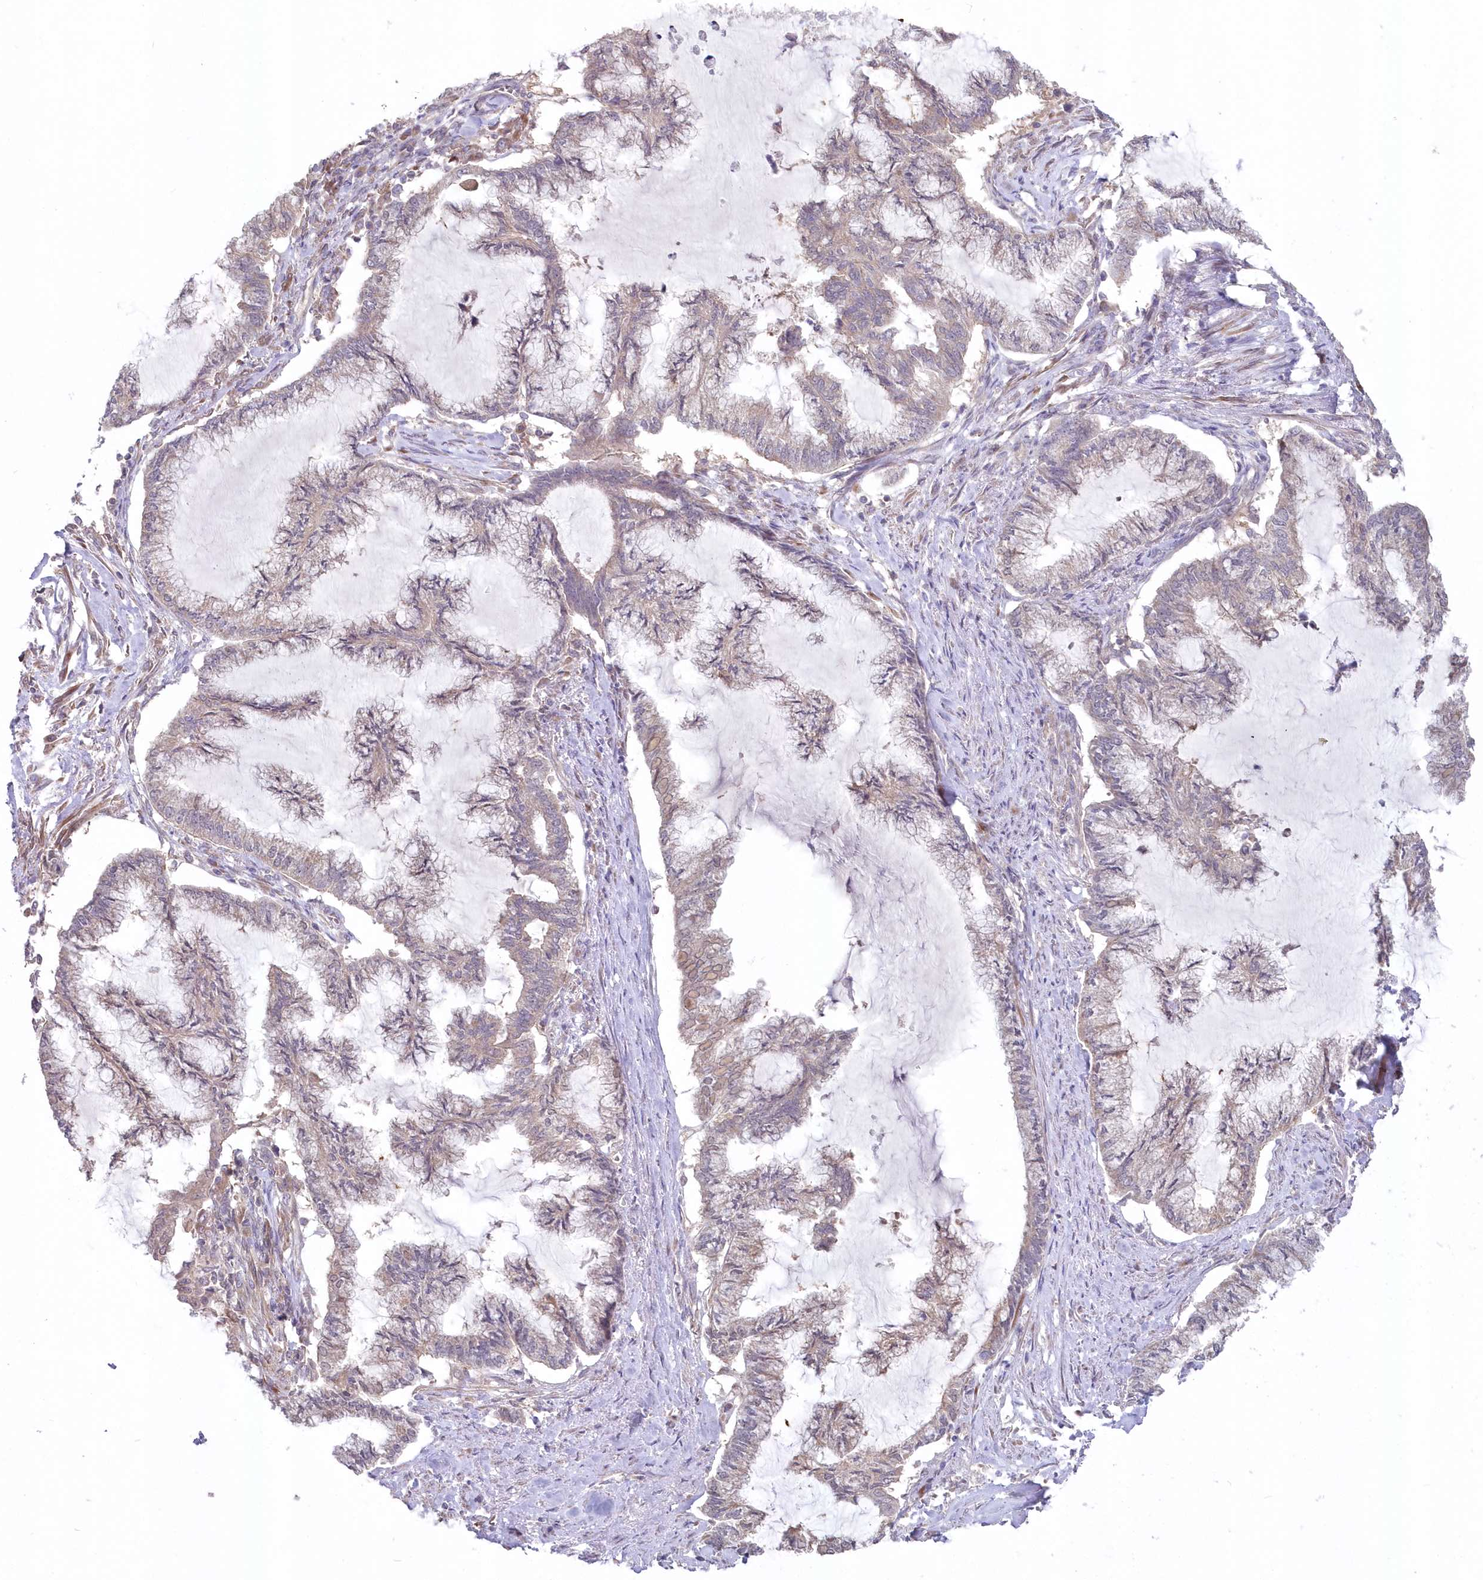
{"staining": {"intensity": "weak", "quantity": "<25%", "location": "cytoplasmic/membranous"}, "tissue": "endometrial cancer", "cell_type": "Tumor cells", "image_type": "cancer", "snomed": [{"axis": "morphology", "description": "Adenocarcinoma, NOS"}, {"axis": "topography", "description": "Endometrium"}], "caption": "Endometrial cancer stained for a protein using IHC shows no staining tumor cells.", "gene": "TBCA", "patient": {"sex": "female", "age": 86}}